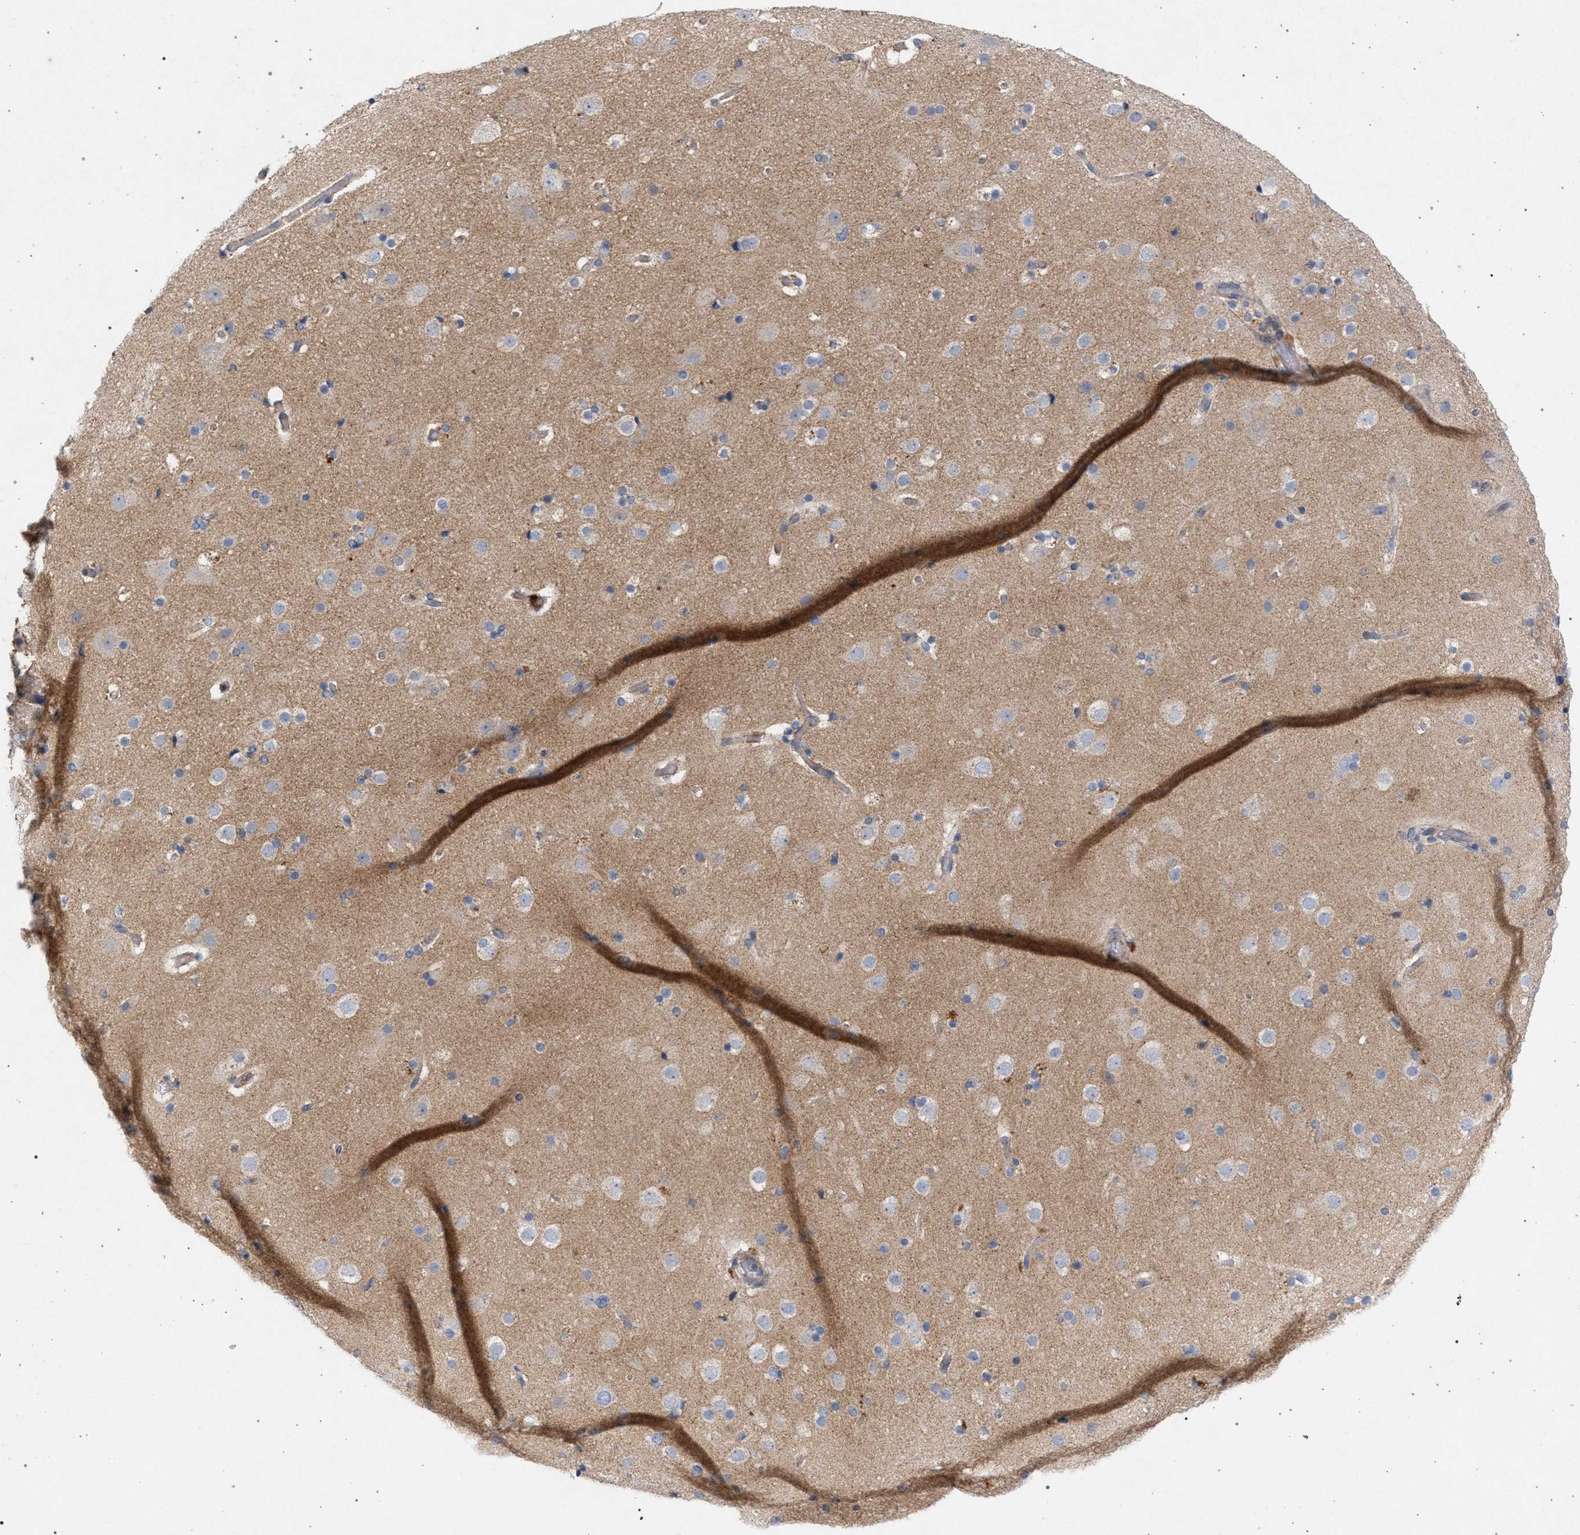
{"staining": {"intensity": "negative", "quantity": "none", "location": "none"}, "tissue": "cerebral cortex", "cell_type": "Endothelial cells", "image_type": "normal", "snomed": [{"axis": "morphology", "description": "Normal tissue, NOS"}, {"axis": "topography", "description": "Cerebral cortex"}], "caption": "Immunohistochemical staining of normal cerebral cortex displays no significant positivity in endothelial cells. The staining was performed using DAB (3,3'-diaminobenzidine) to visualize the protein expression in brown, while the nuclei were stained in blue with hematoxylin (Magnification: 20x).", "gene": "MAMDC2", "patient": {"sex": "male", "age": 57}}